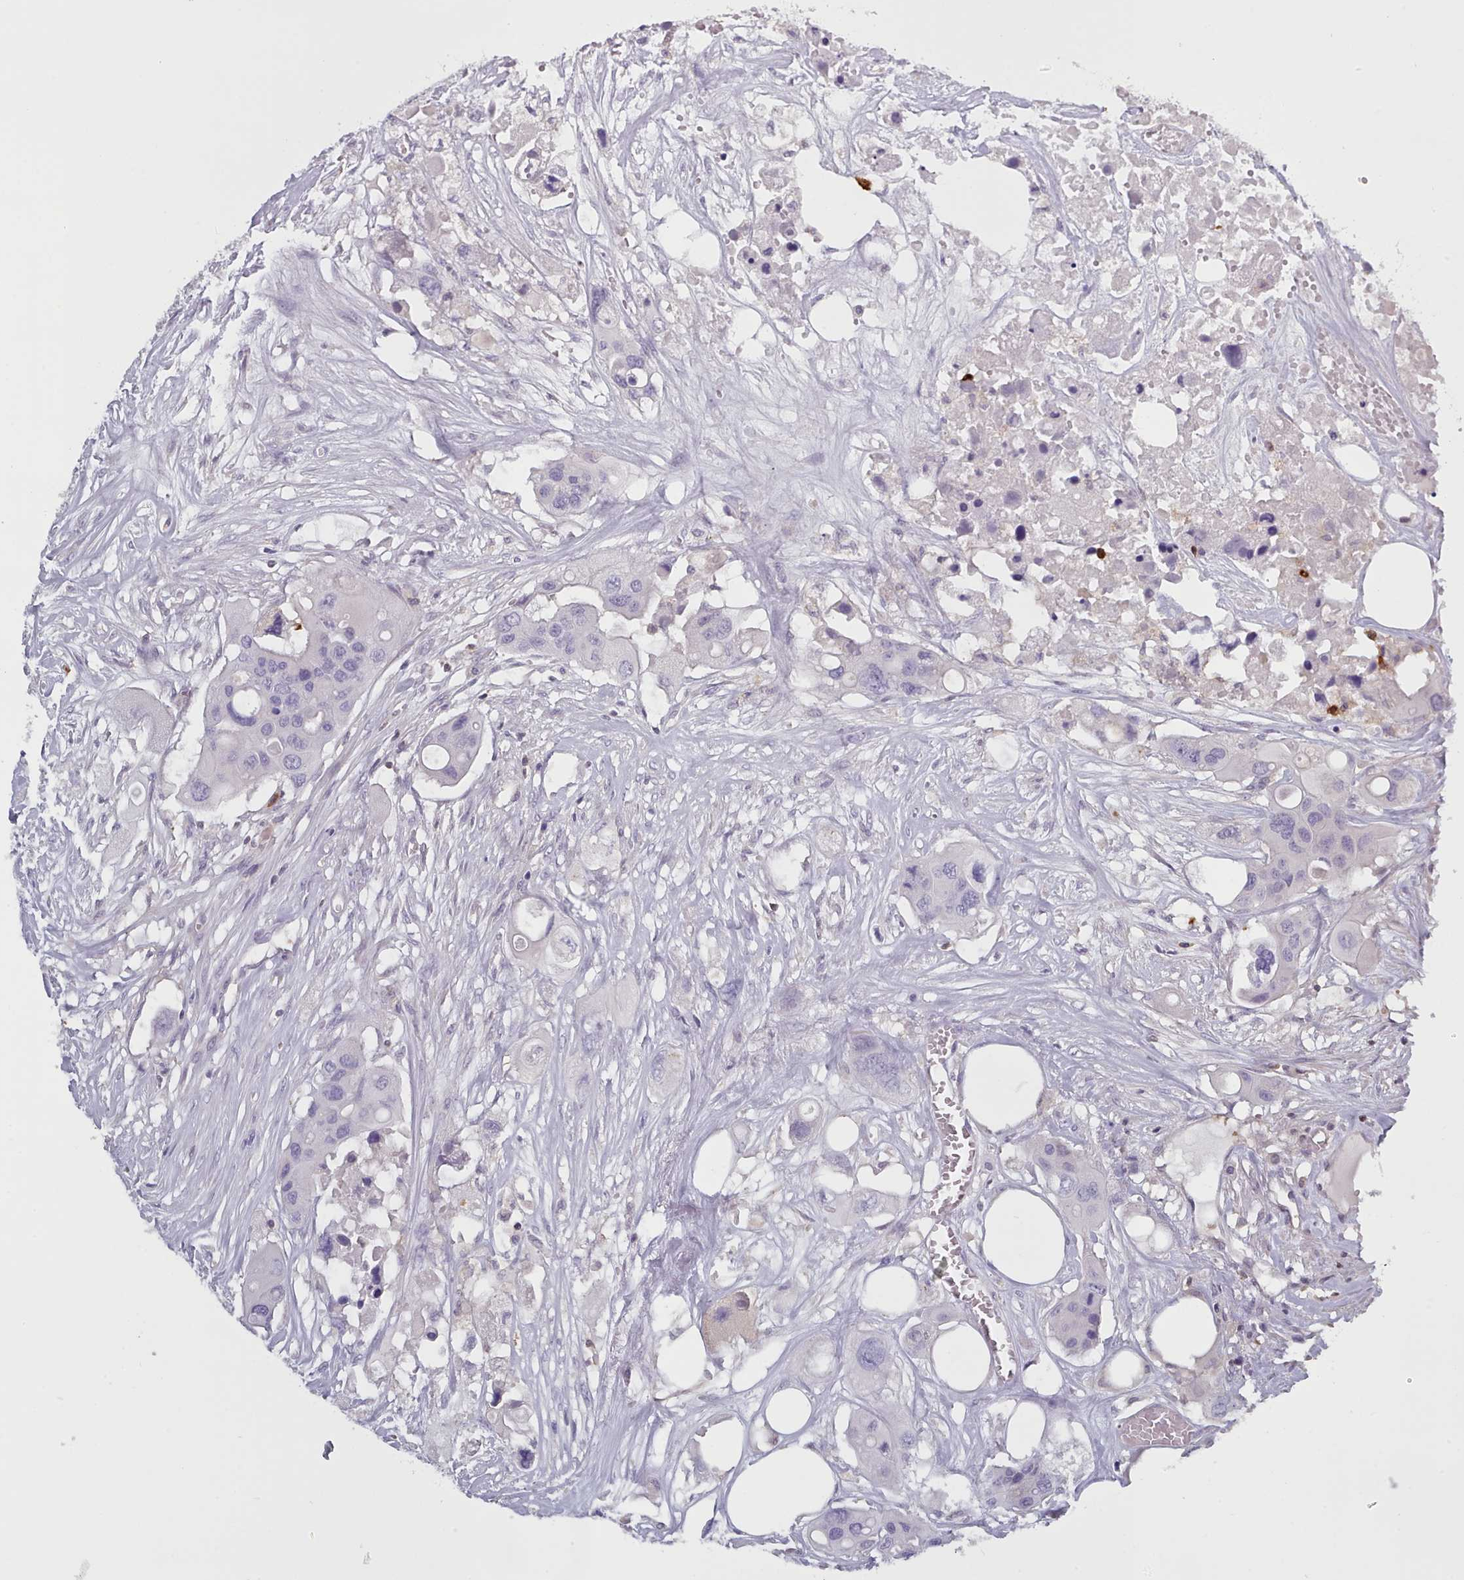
{"staining": {"intensity": "negative", "quantity": "none", "location": "none"}, "tissue": "colorectal cancer", "cell_type": "Tumor cells", "image_type": "cancer", "snomed": [{"axis": "morphology", "description": "Adenocarcinoma, NOS"}, {"axis": "topography", "description": "Colon"}], "caption": "Immunohistochemical staining of colorectal adenocarcinoma exhibits no significant positivity in tumor cells. (DAB immunohistochemistry with hematoxylin counter stain).", "gene": "RAC2", "patient": {"sex": "male", "age": 77}}